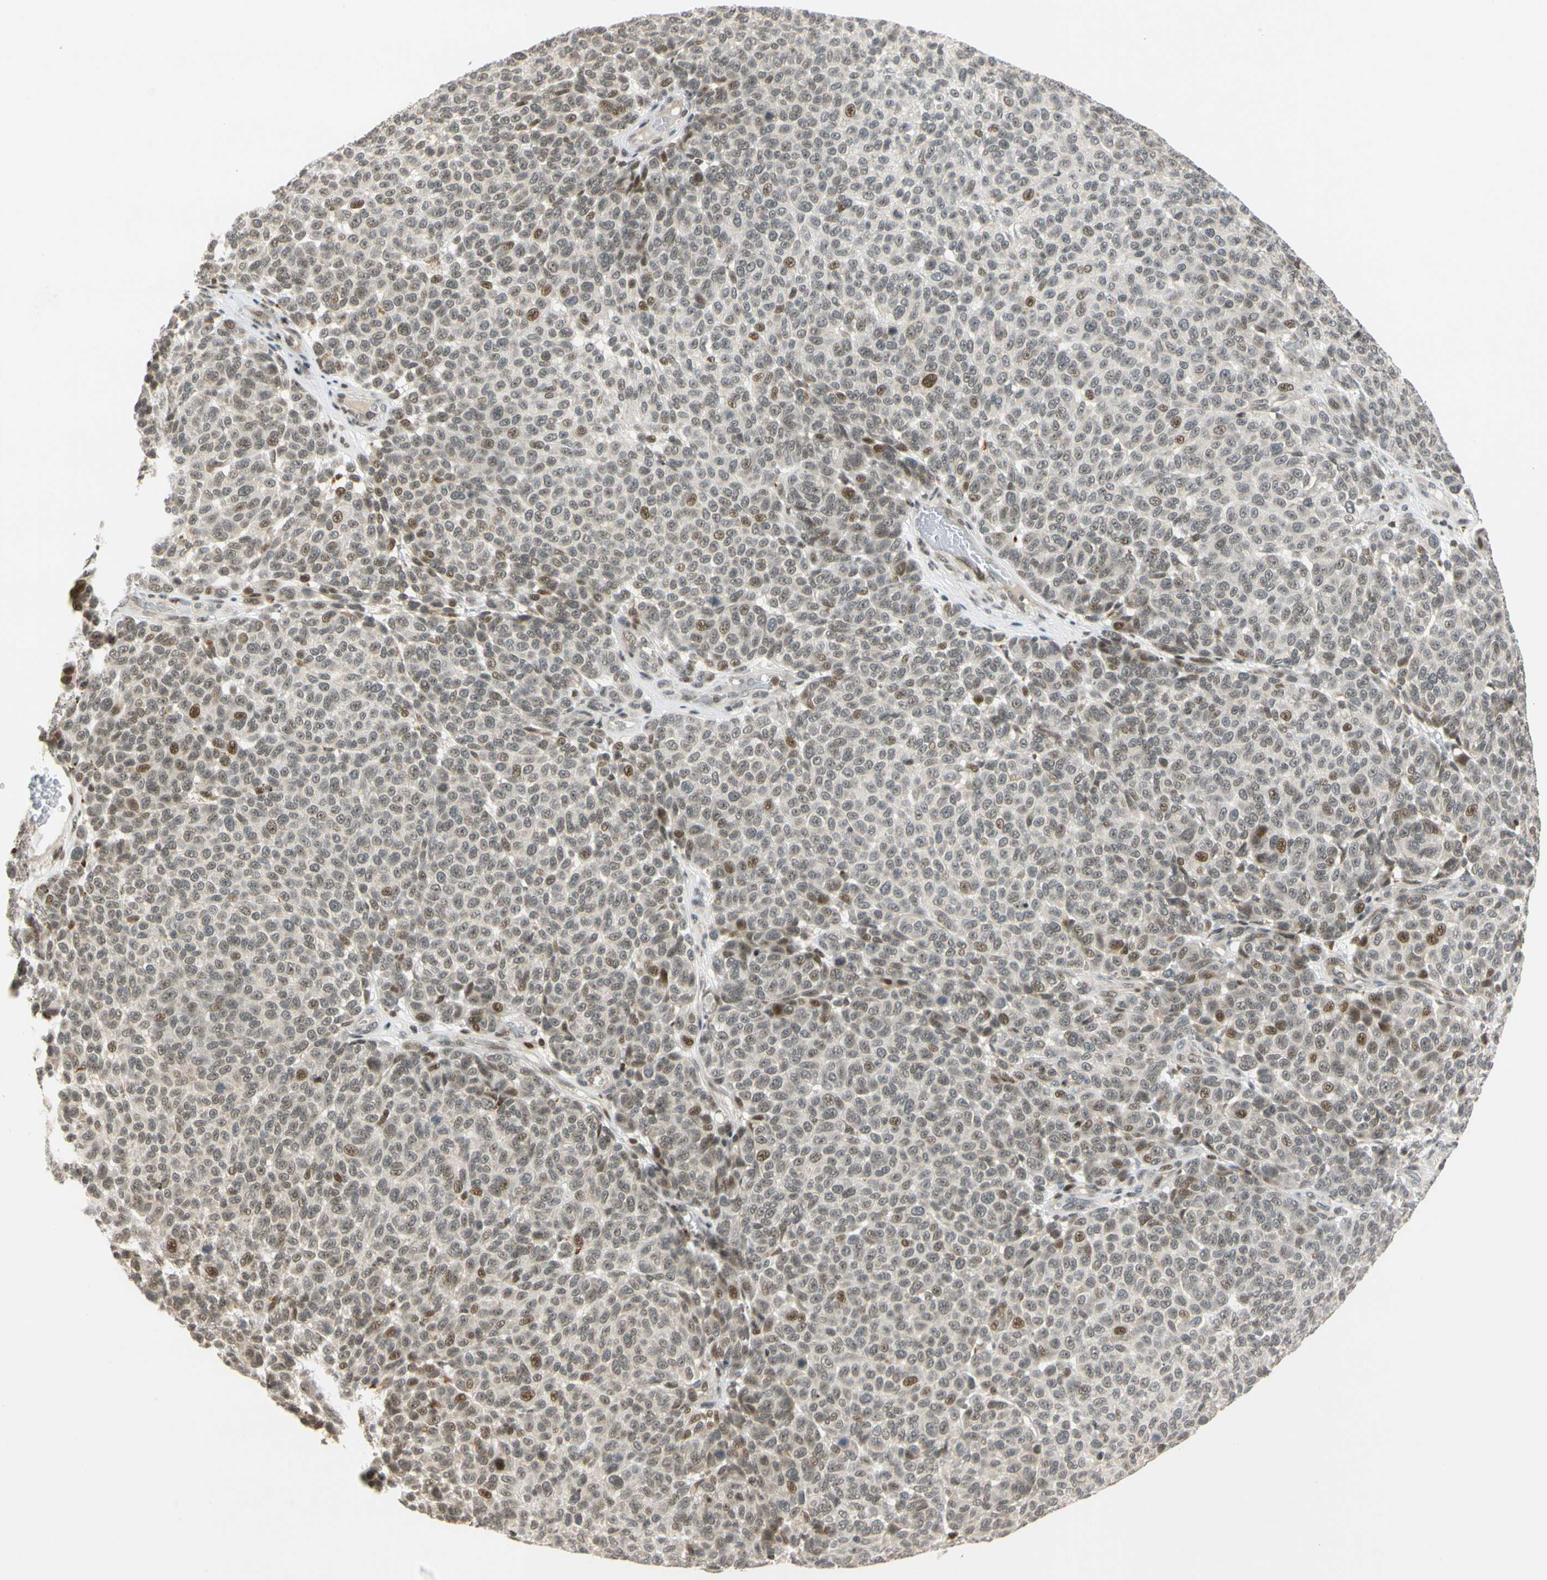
{"staining": {"intensity": "moderate", "quantity": "<25%", "location": "nuclear"}, "tissue": "melanoma", "cell_type": "Tumor cells", "image_type": "cancer", "snomed": [{"axis": "morphology", "description": "Malignant melanoma, NOS"}, {"axis": "topography", "description": "Skin"}], "caption": "A brown stain labels moderate nuclear staining of a protein in melanoma tumor cells.", "gene": "CDK7", "patient": {"sex": "male", "age": 59}}